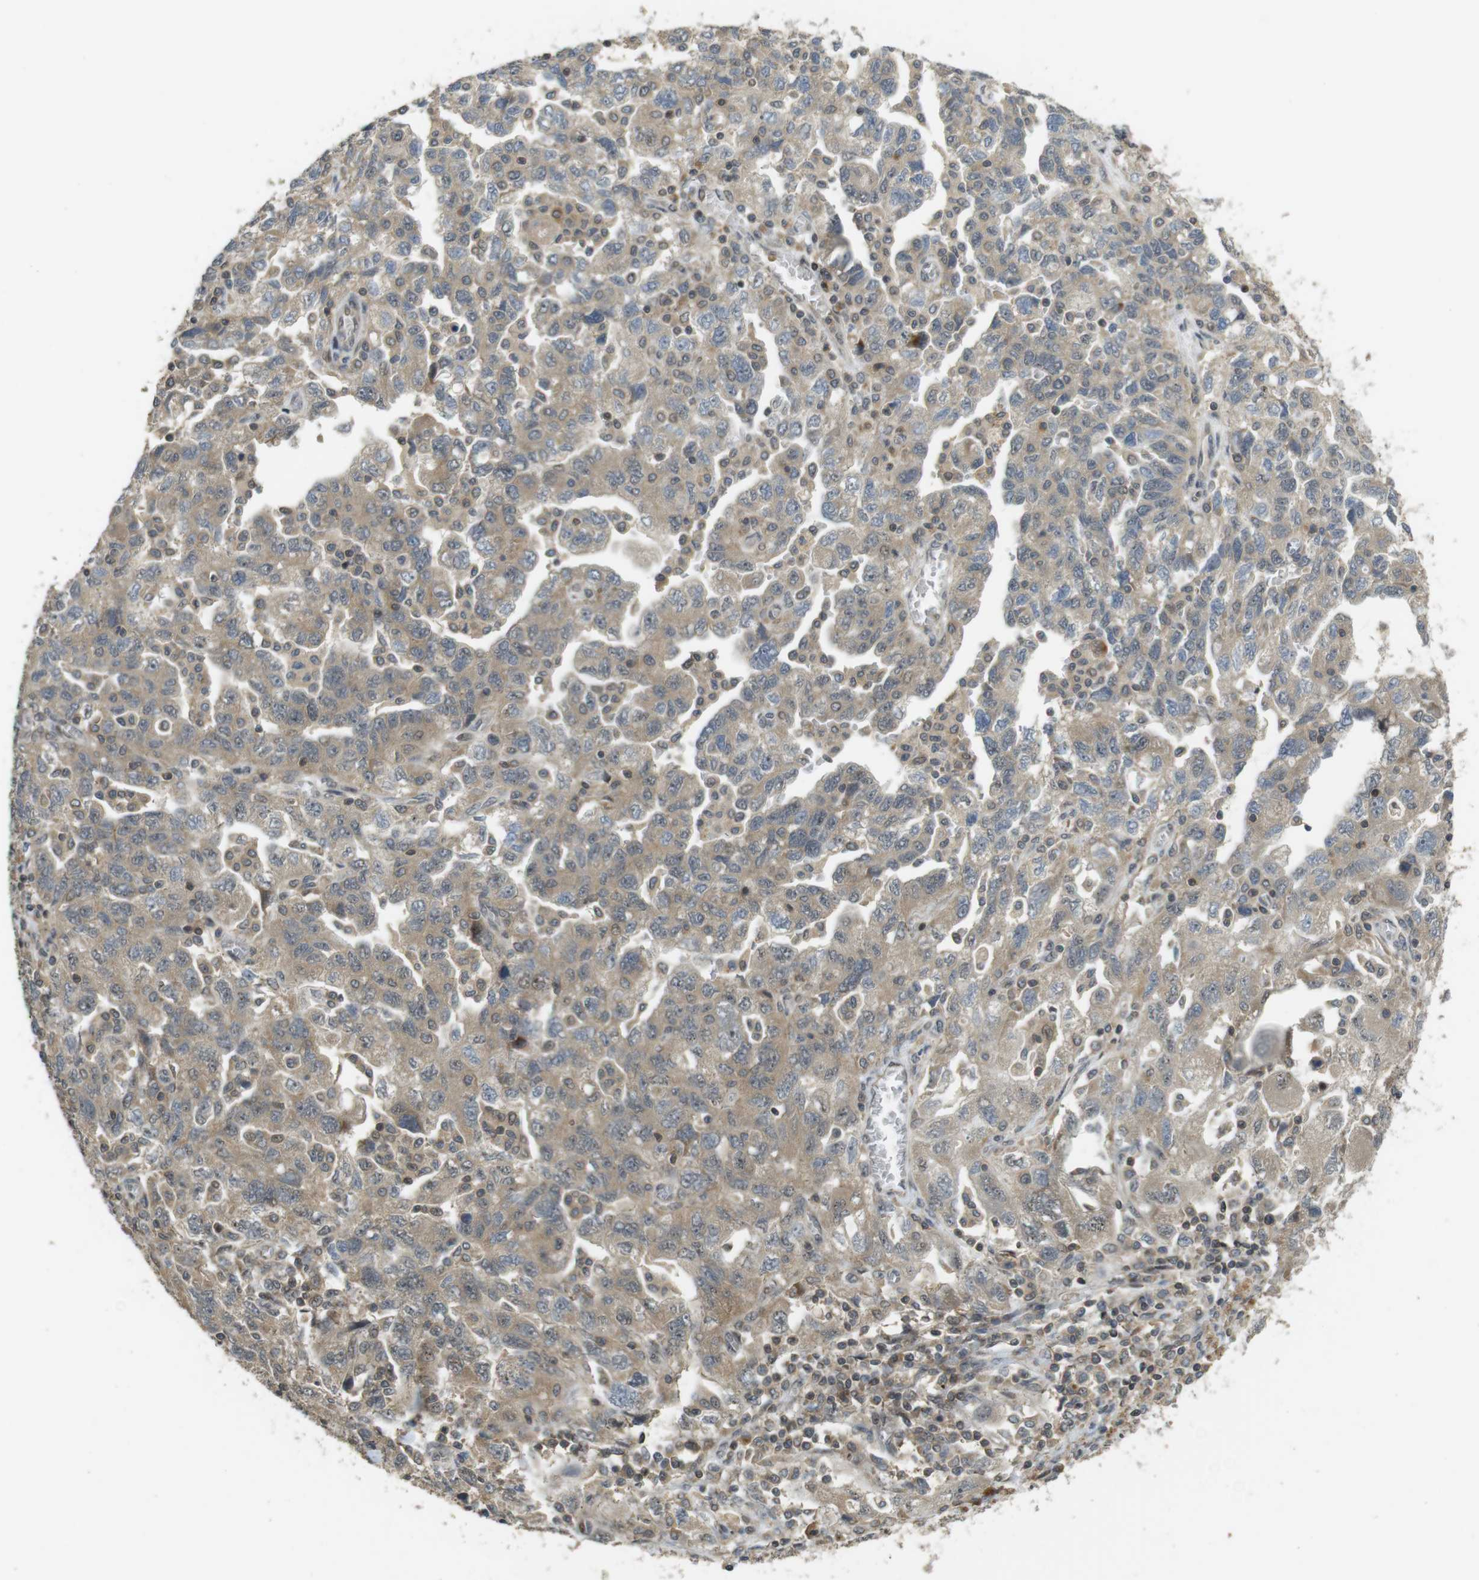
{"staining": {"intensity": "moderate", "quantity": ">75%", "location": "cytoplasmic/membranous"}, "tissue": "ovarian cancer", "cell_type": "Tumor cells", "image_type": "cancer", "snomed": [{"axis": "morphology", "description": "Carcinoma, NOS"}, {"axis": "morphology", "description": "Cystadenocarcinoma, serous, NOS"}, {"axis": "topography", "description": "Ovary"}], "caption": "Ovarian cancer (carcinoma) stained with a protein marker displays moderate staining in tumor cells.", "gene": "TMX3", "patient": {"sex": "female", "age": 69}}